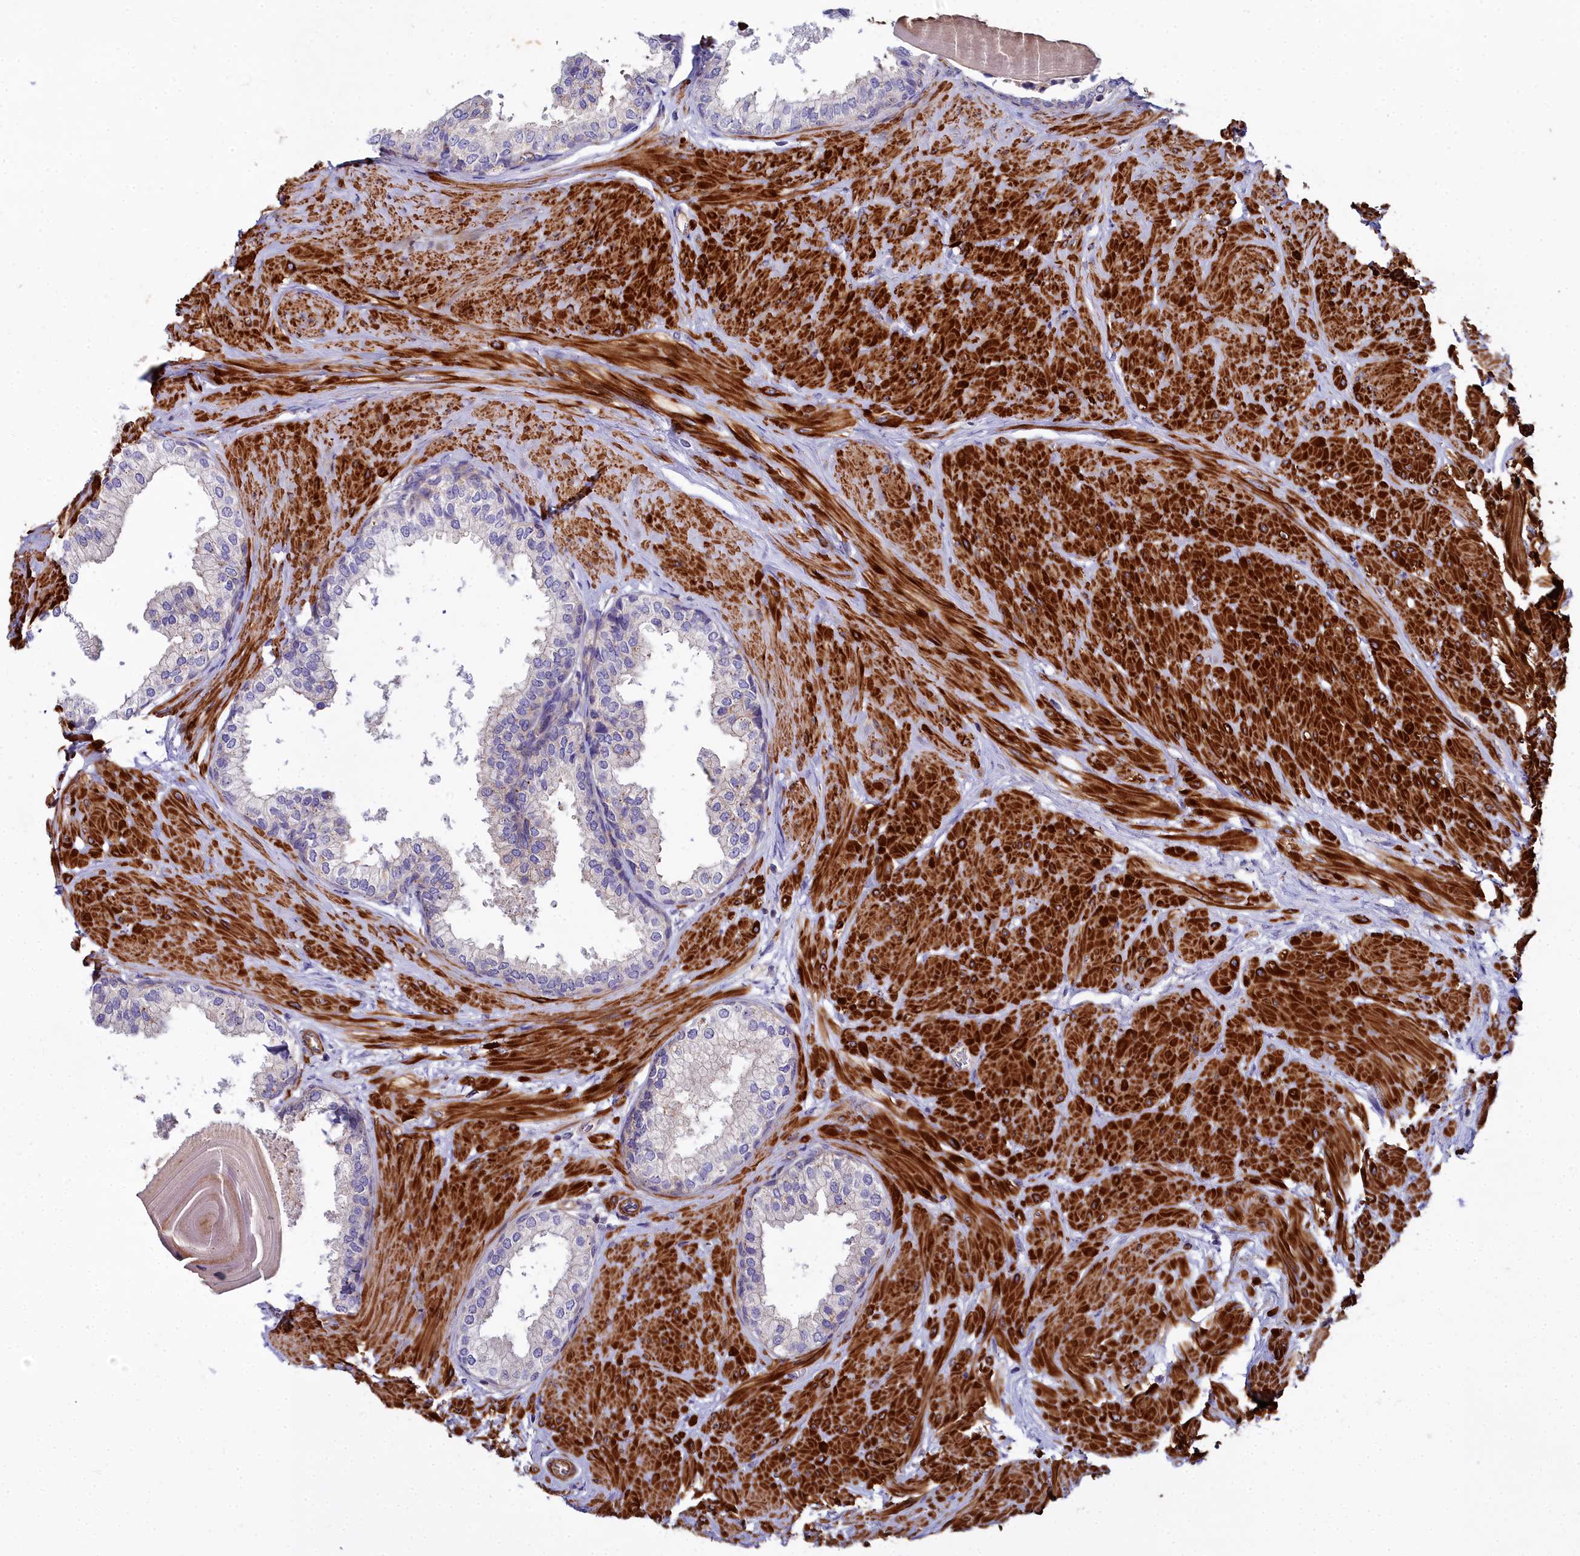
{"staining": {"intensity": "negative", "quantity": "none", "location": "none"}, "tissue": "prostate", "cell_type": "Glandular cells", "image_type": "normal", "snomed": [{"axis": "morphology", "description": "Normal tissue, NOS"}, {"axis": "topography", "description": "Prostate"}], "caption": "A histopathology image of human prostate is negative for staining in glandular cells.", "gene": "FADS3", "patient": {"sex": "male", "age": 48}}